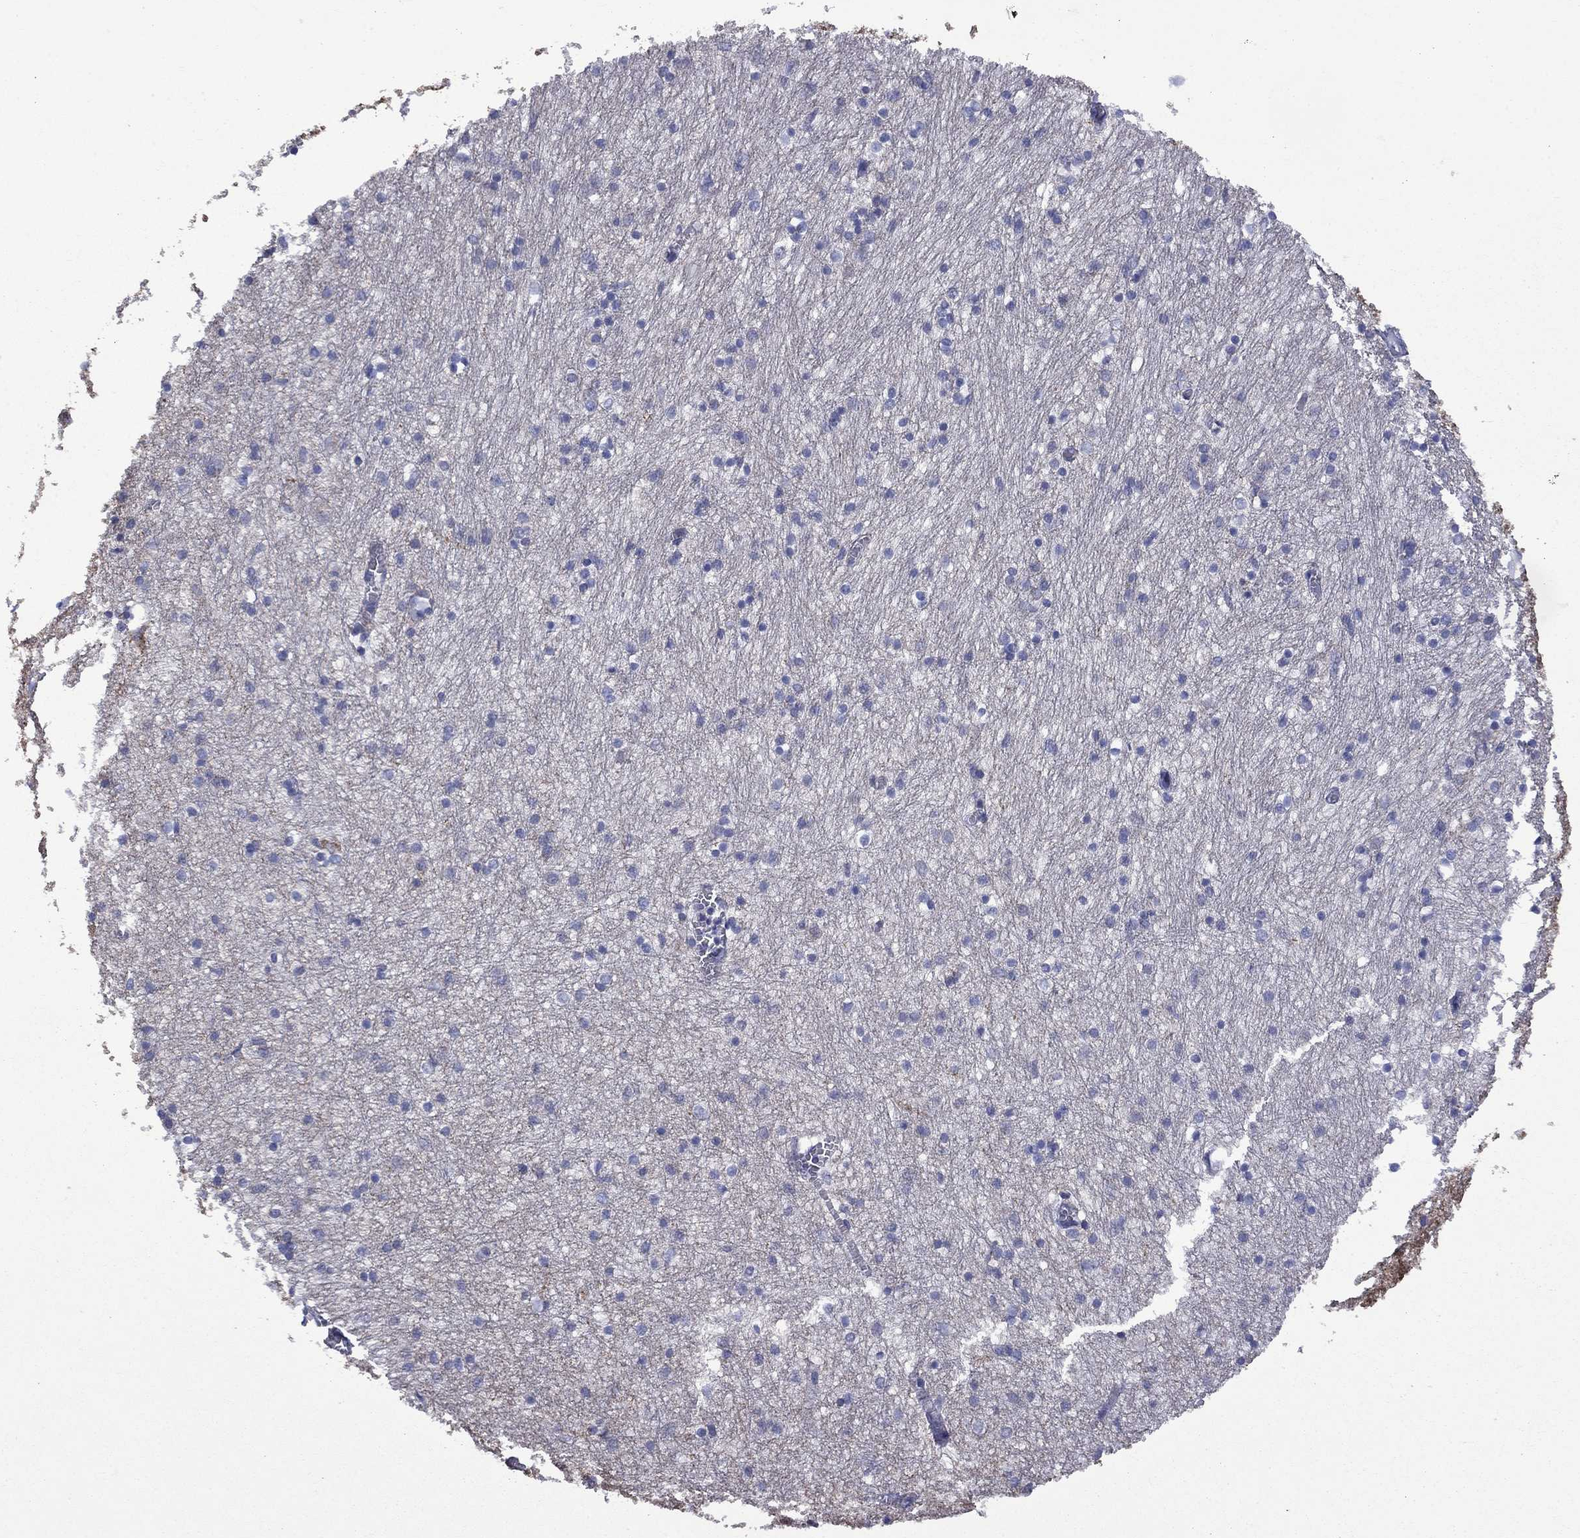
{"staining": {"intensity": "negative", "quantity": "none", "location": "none"}, "tissue": "hippocampus", "cell_type": "Glial cells", "image_type": "normal", "snomed": [{"axis": "morphology", "description": "Normal tissue, NOS"}, {"axis": "topography", "description": "Lateral ventricle wall"}, {"axis": "topography", "description": "Hippocampus"}], "caption": "IHC of unremarkable human hippocampus demonstrates no staining in glial cells.", "gene": "CISD1", "patient": {"sex": "female", "age": 63}}